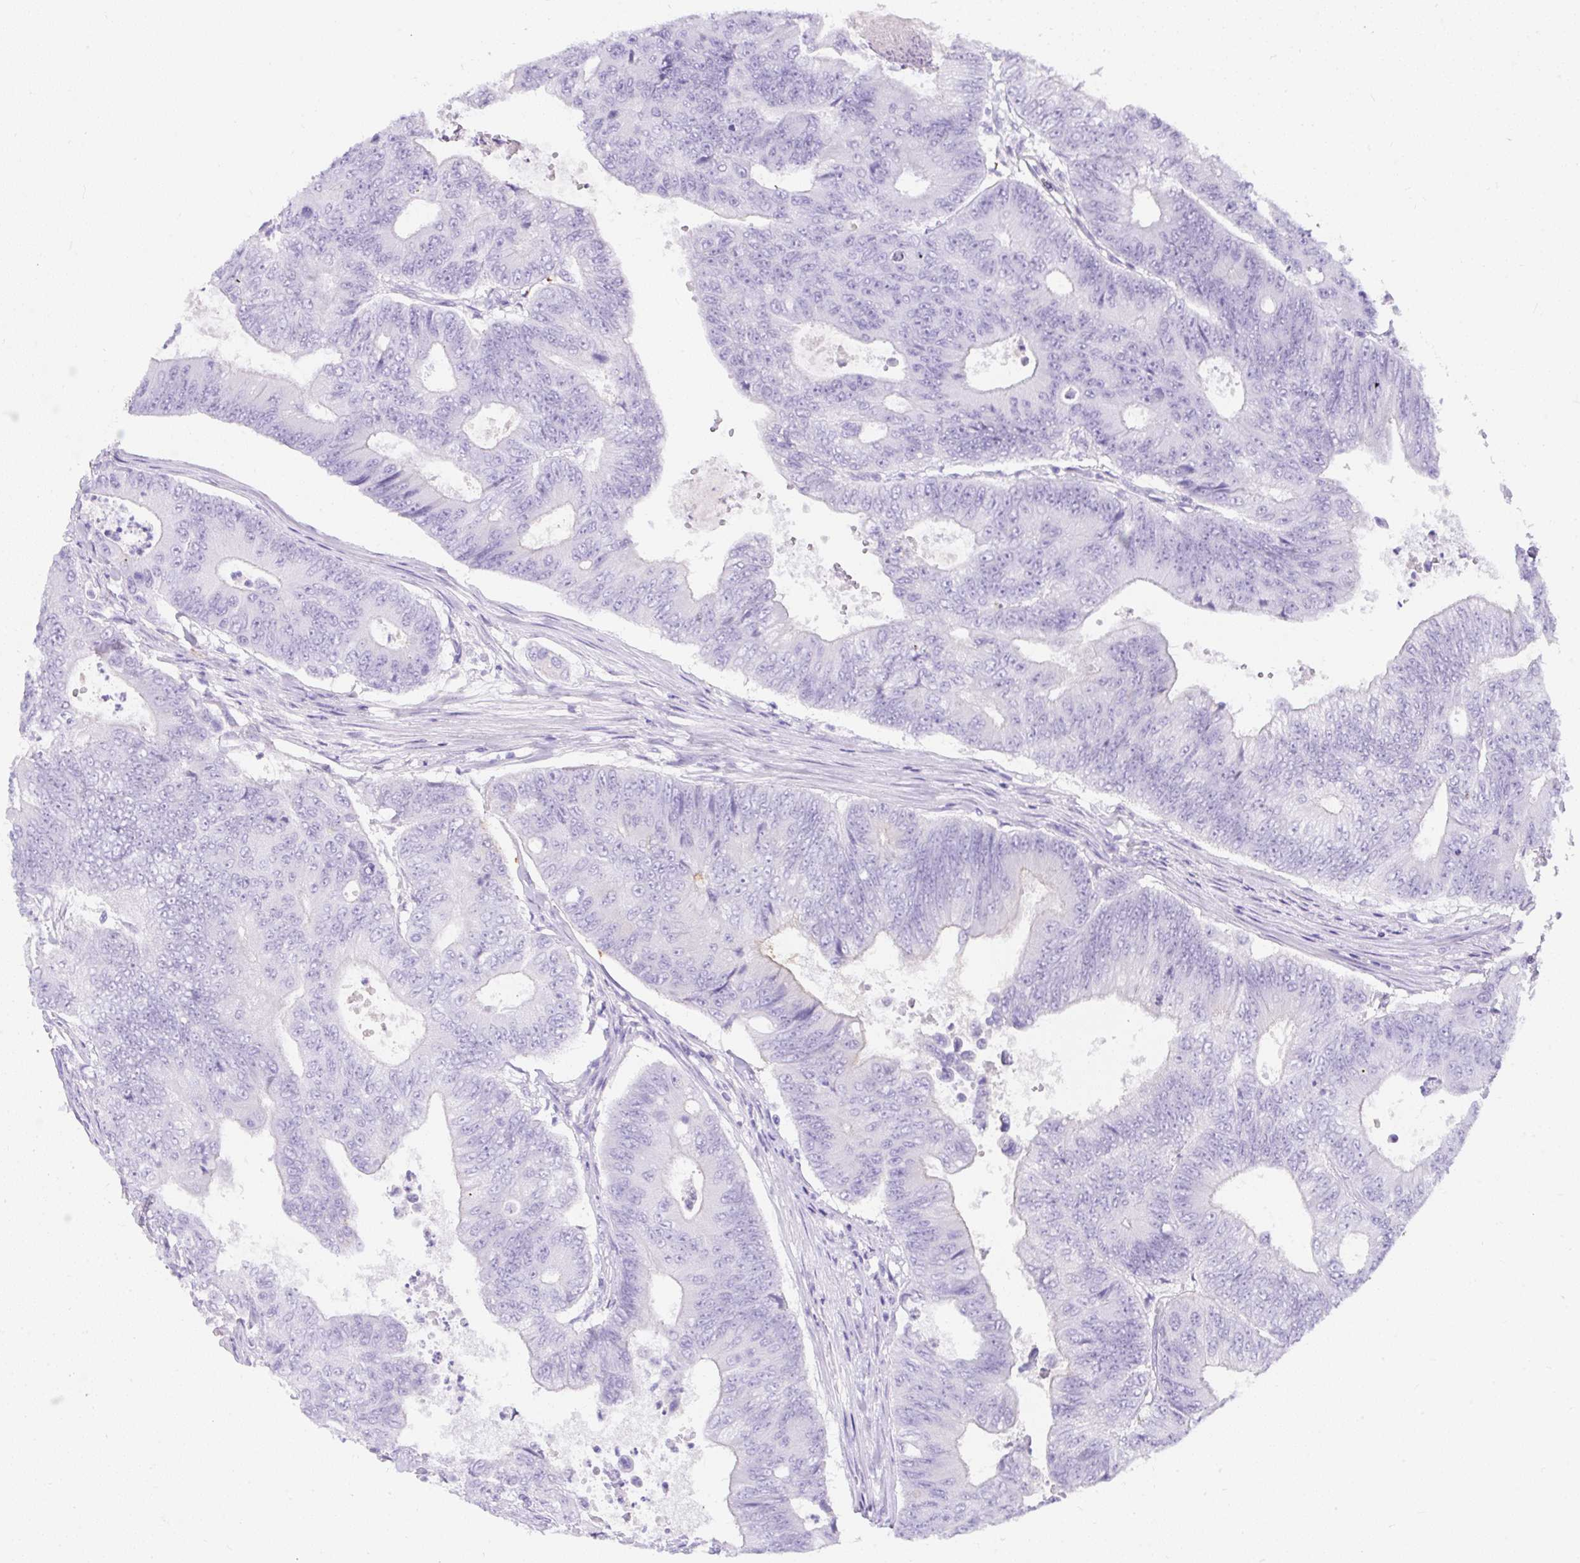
{"staining": {"intensity": "negative", "quantity": "none", "location": "none"}, "tissue": "colorectal cancer", "cell_type": "Tumor cells", "image_type": "cancer", "snomed": [{"axis": "morphology", "description": "Adenocarcinoma, NOS"}, {"axis": "topography", "description": "Colon"}], "caption": "DAB (3,3'-diaminobenzidine) immunohistochemical staining of human adenocarcinoma (colorectal) displays no significant positivity in tumor cells. (DAB IHC visualized using brightfield microscopy, high magnification).", "gene": "APOC4-APOC2", "patient": {"sex": "female", "age": 48}}